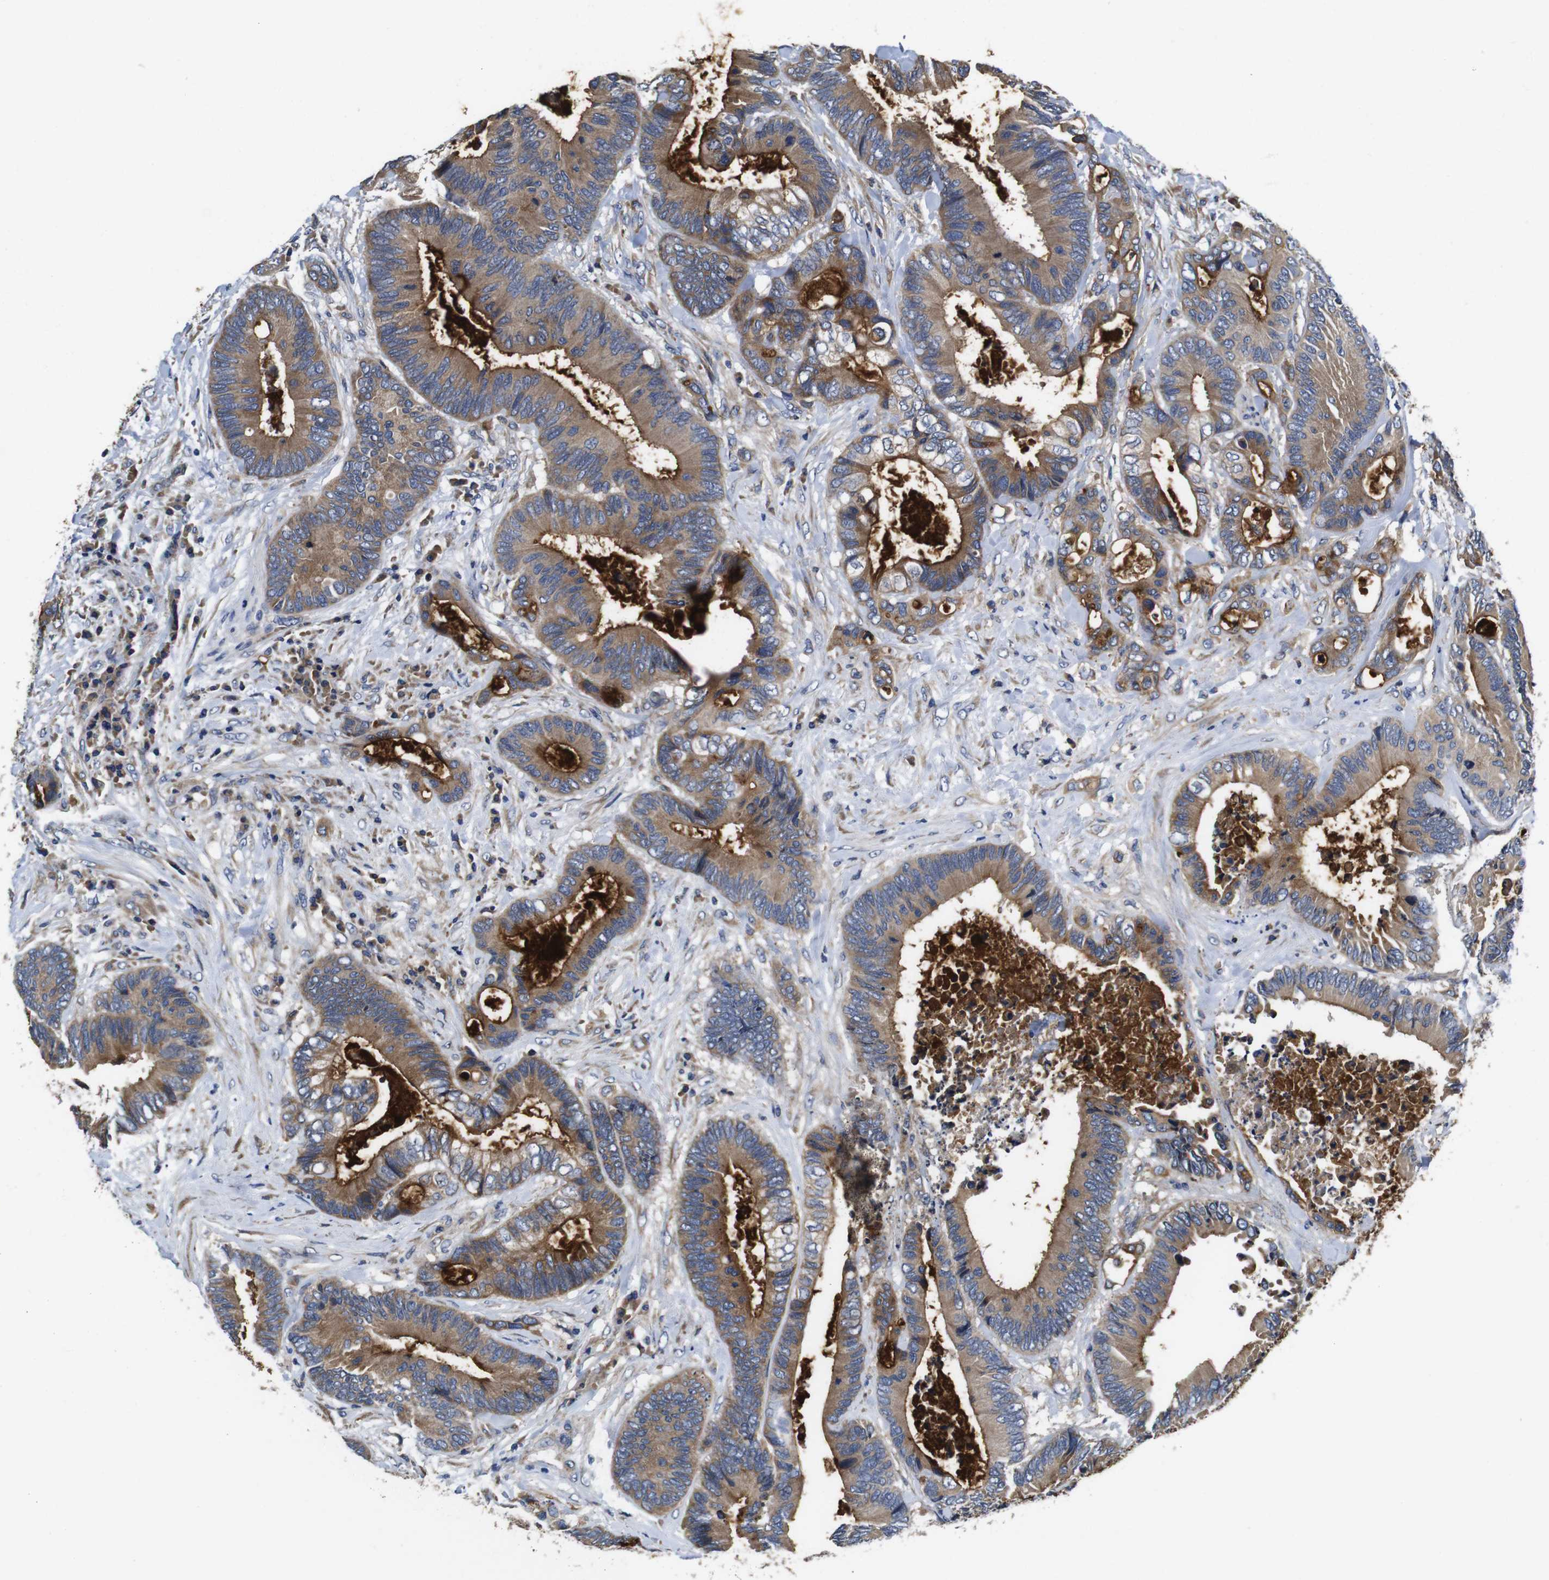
{"staining": {"intensity": "moderate", "quantity": ">75%", "location": "cytoplasmic/membranous"}, "tissue": "colorectal cancer", "cell_type": "Tumor cells", "image_type": "cancer", "snomed": [{"axis": "morphology", "description": "Adenocarcinoma, NOS"}, {"axis": "topography", "description": "Rectum"}], "caption": "An image of human colorectal cancer (adenocarcinoma) stained for a protein demonstrates moderate cytoplasmic/membranous brown staining in tumor cells.", "gene": "MARCHF7", "patient": {"sex": "male", "age": 55}}